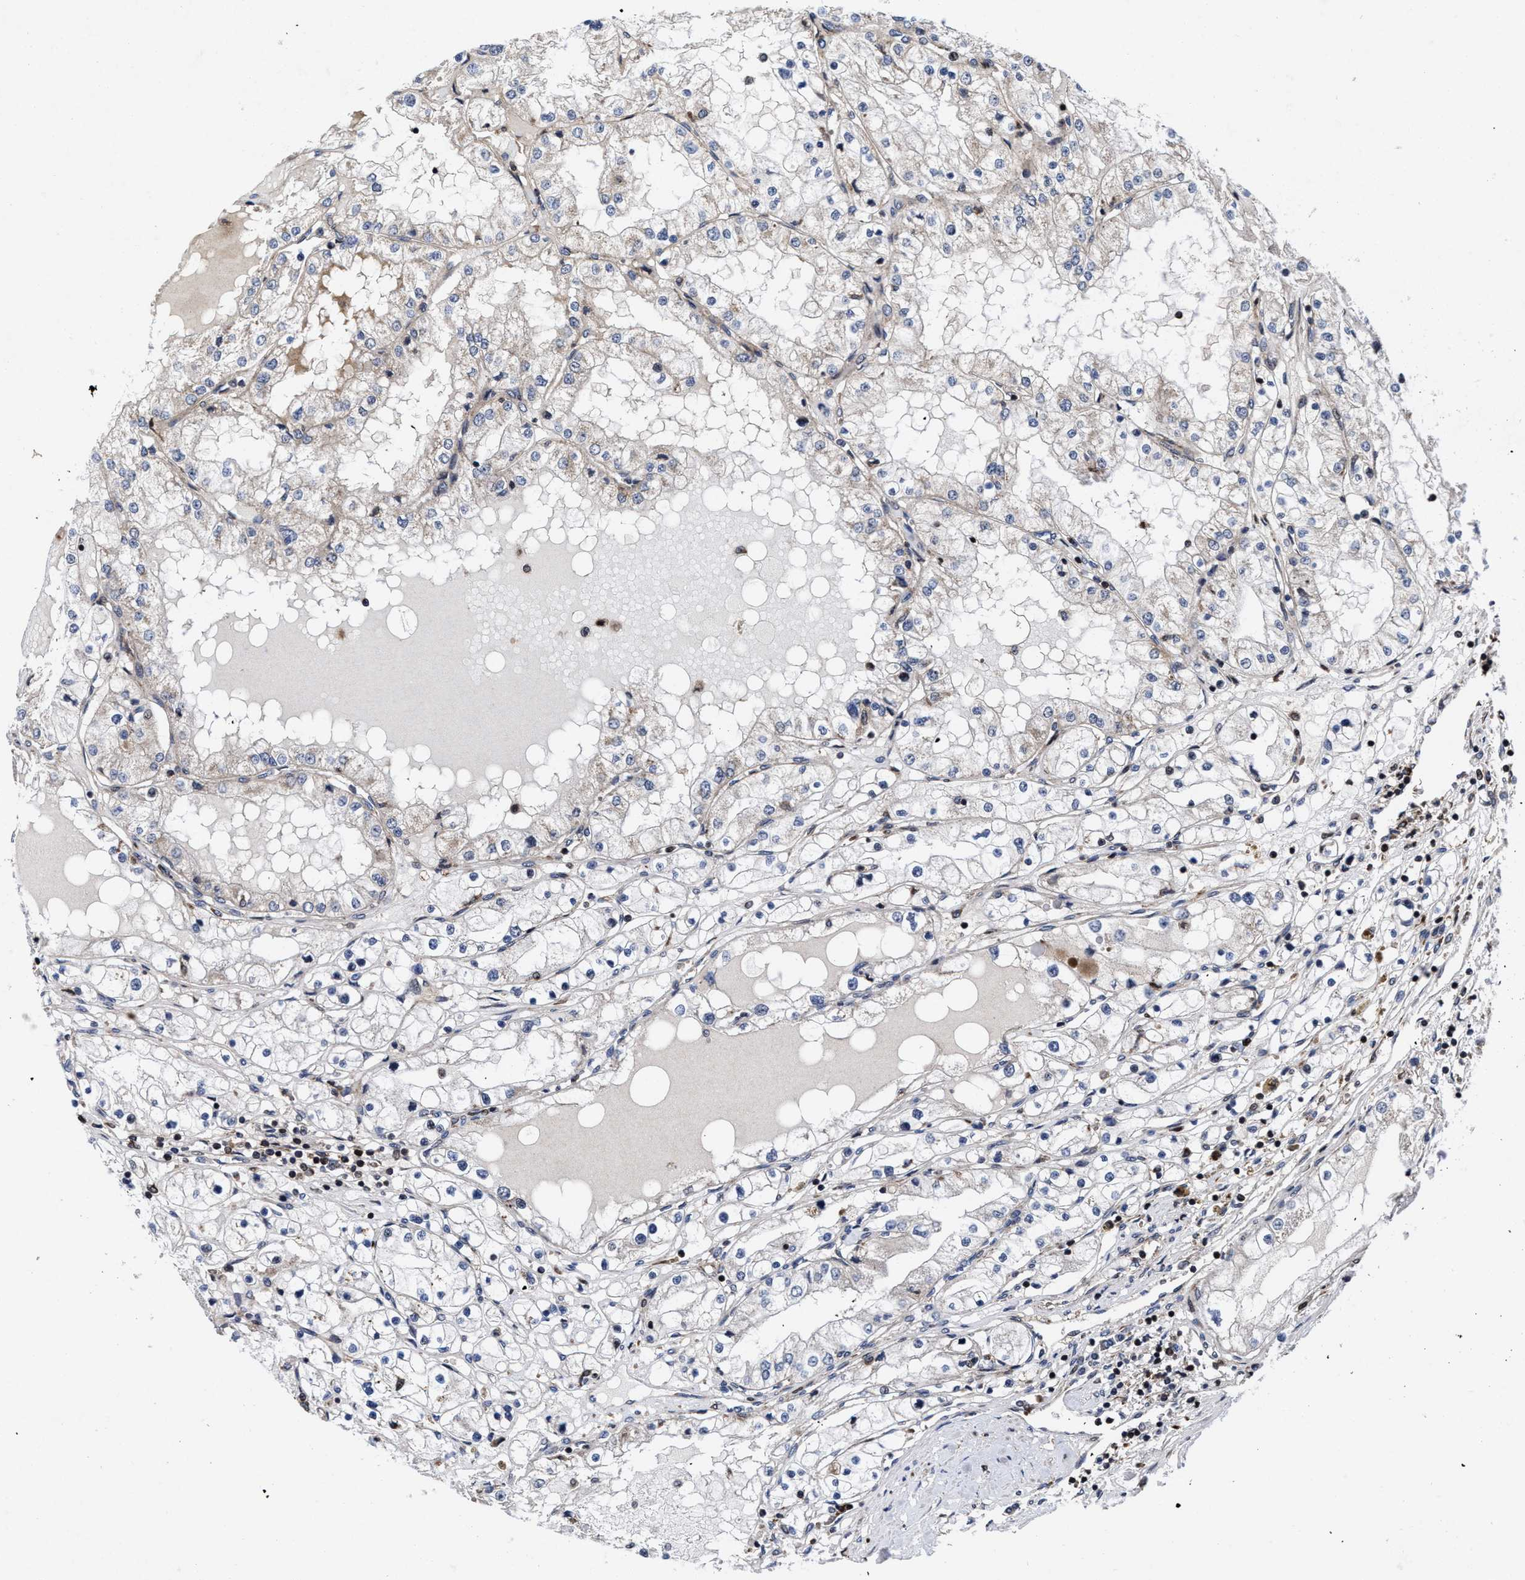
{"staining": {"intensity": "negative", "quantity": "none", "location": "none"}, "tissue": "renal cancer", "cell_type": "Tumor cells", "image_type": "cancer", "snomed": [{"axis": "morphology", "description": "Adenocarcinoma, NOS"}, {"axis": "topography", "description": "Kidney"}], "caption": "Immunohistochemical staining of renal cancer (adenocarcinoma) demonstrates no significant expression in tumor cells.", "gene": "MRPL50", "patient": {"sex": "male", "age": 68}}